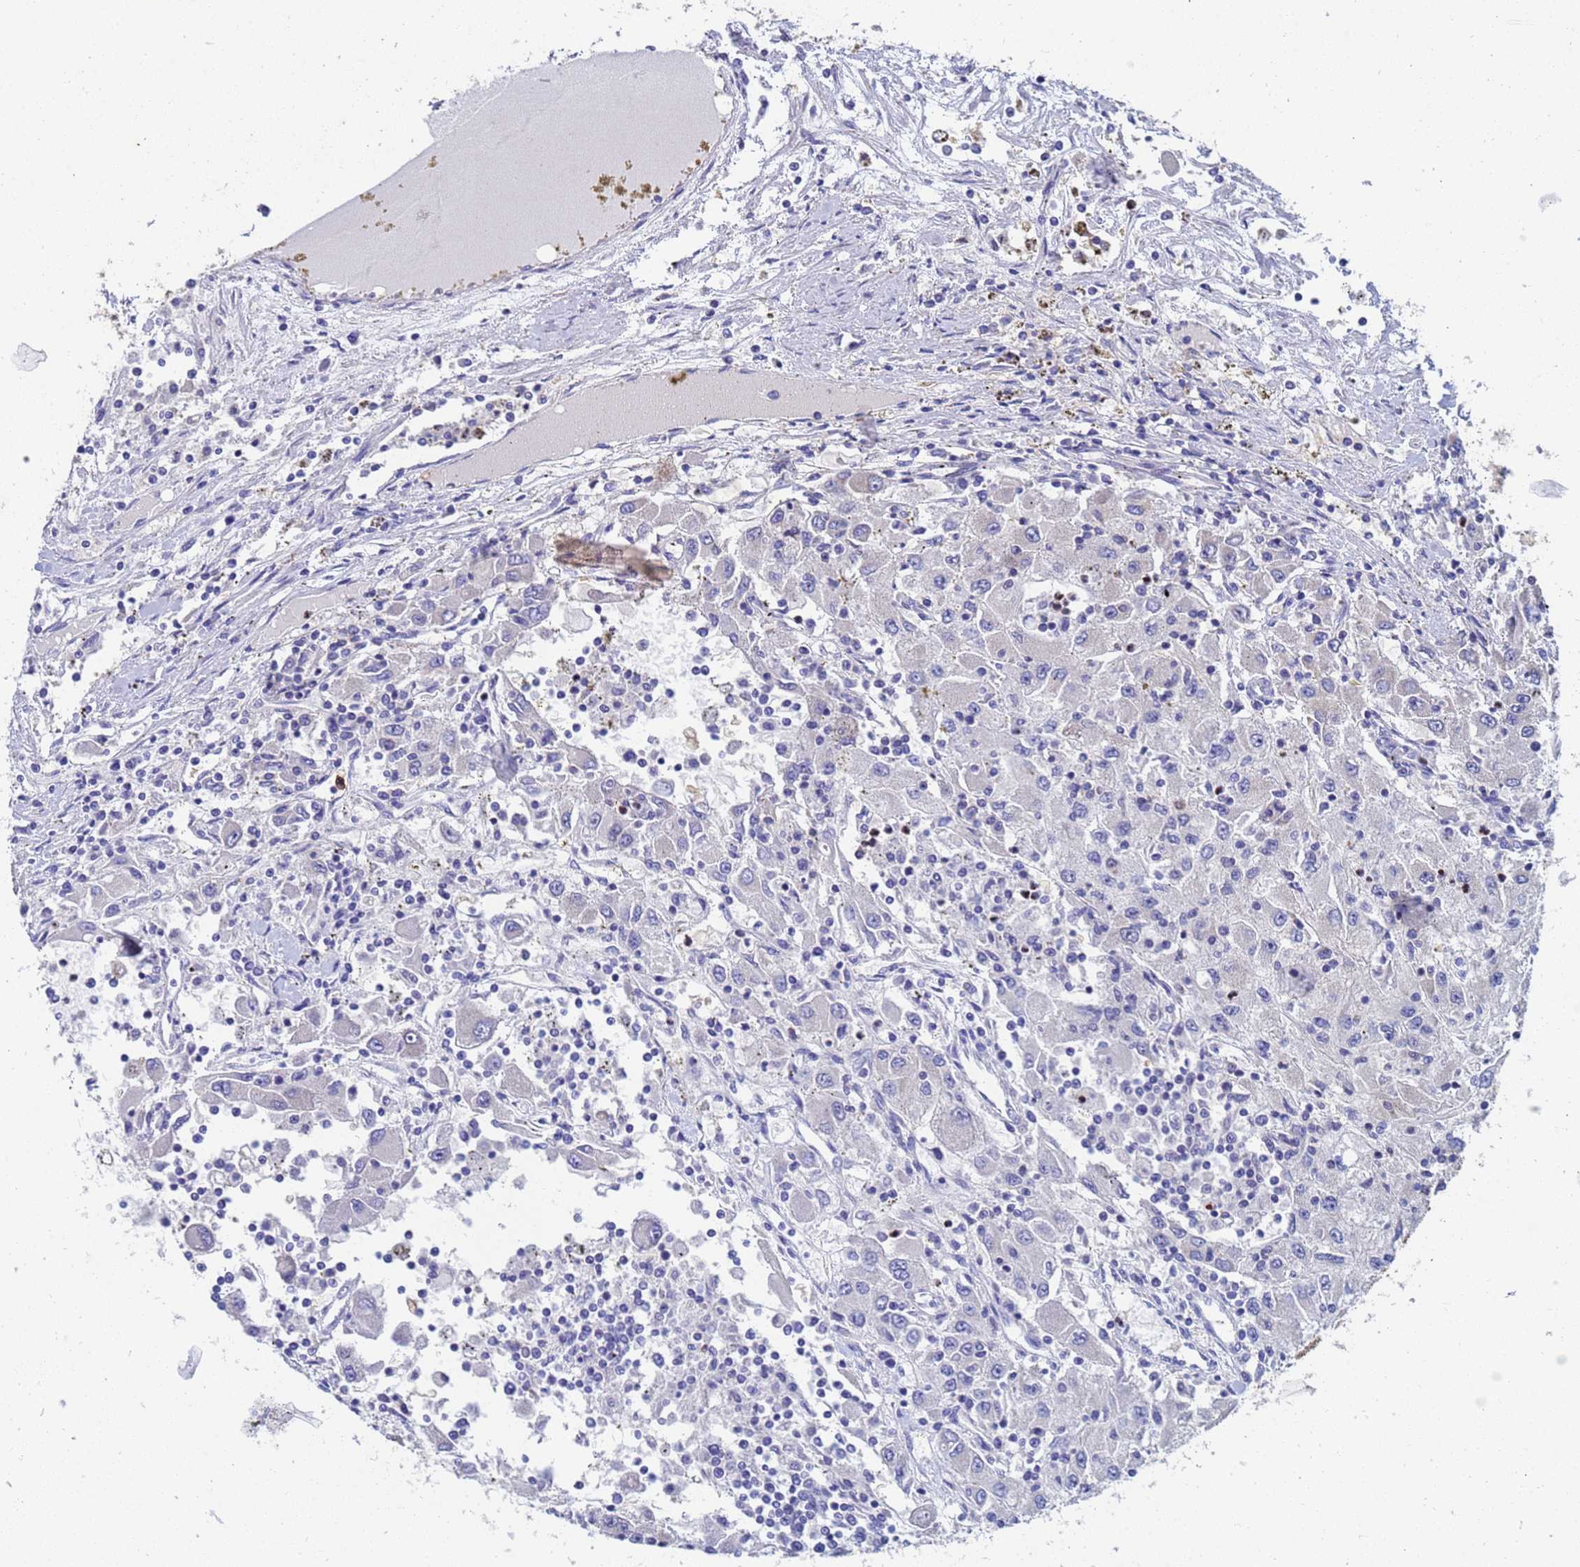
{"staining": {"intensity": "negative", "quantity": "none", "location": "none"}, "tissue": "renal cancer", "cell_type": "Tumor cells", "image_type": "cancer", "snomed": [{"axis": "morphology", "description": "Adenocarcinoma, NOS"}, {"axis": "topography", "description": "Kidney"}], "caption": "This micrograph is of renal adenocarcinoma stained with immunohistochemistry to label a protein in brown with the nuclei are counter-stained blue. There is no expression in tumor cells.", "gene": "TTLL11", "patient": {"sex": "female", "age": 67}}